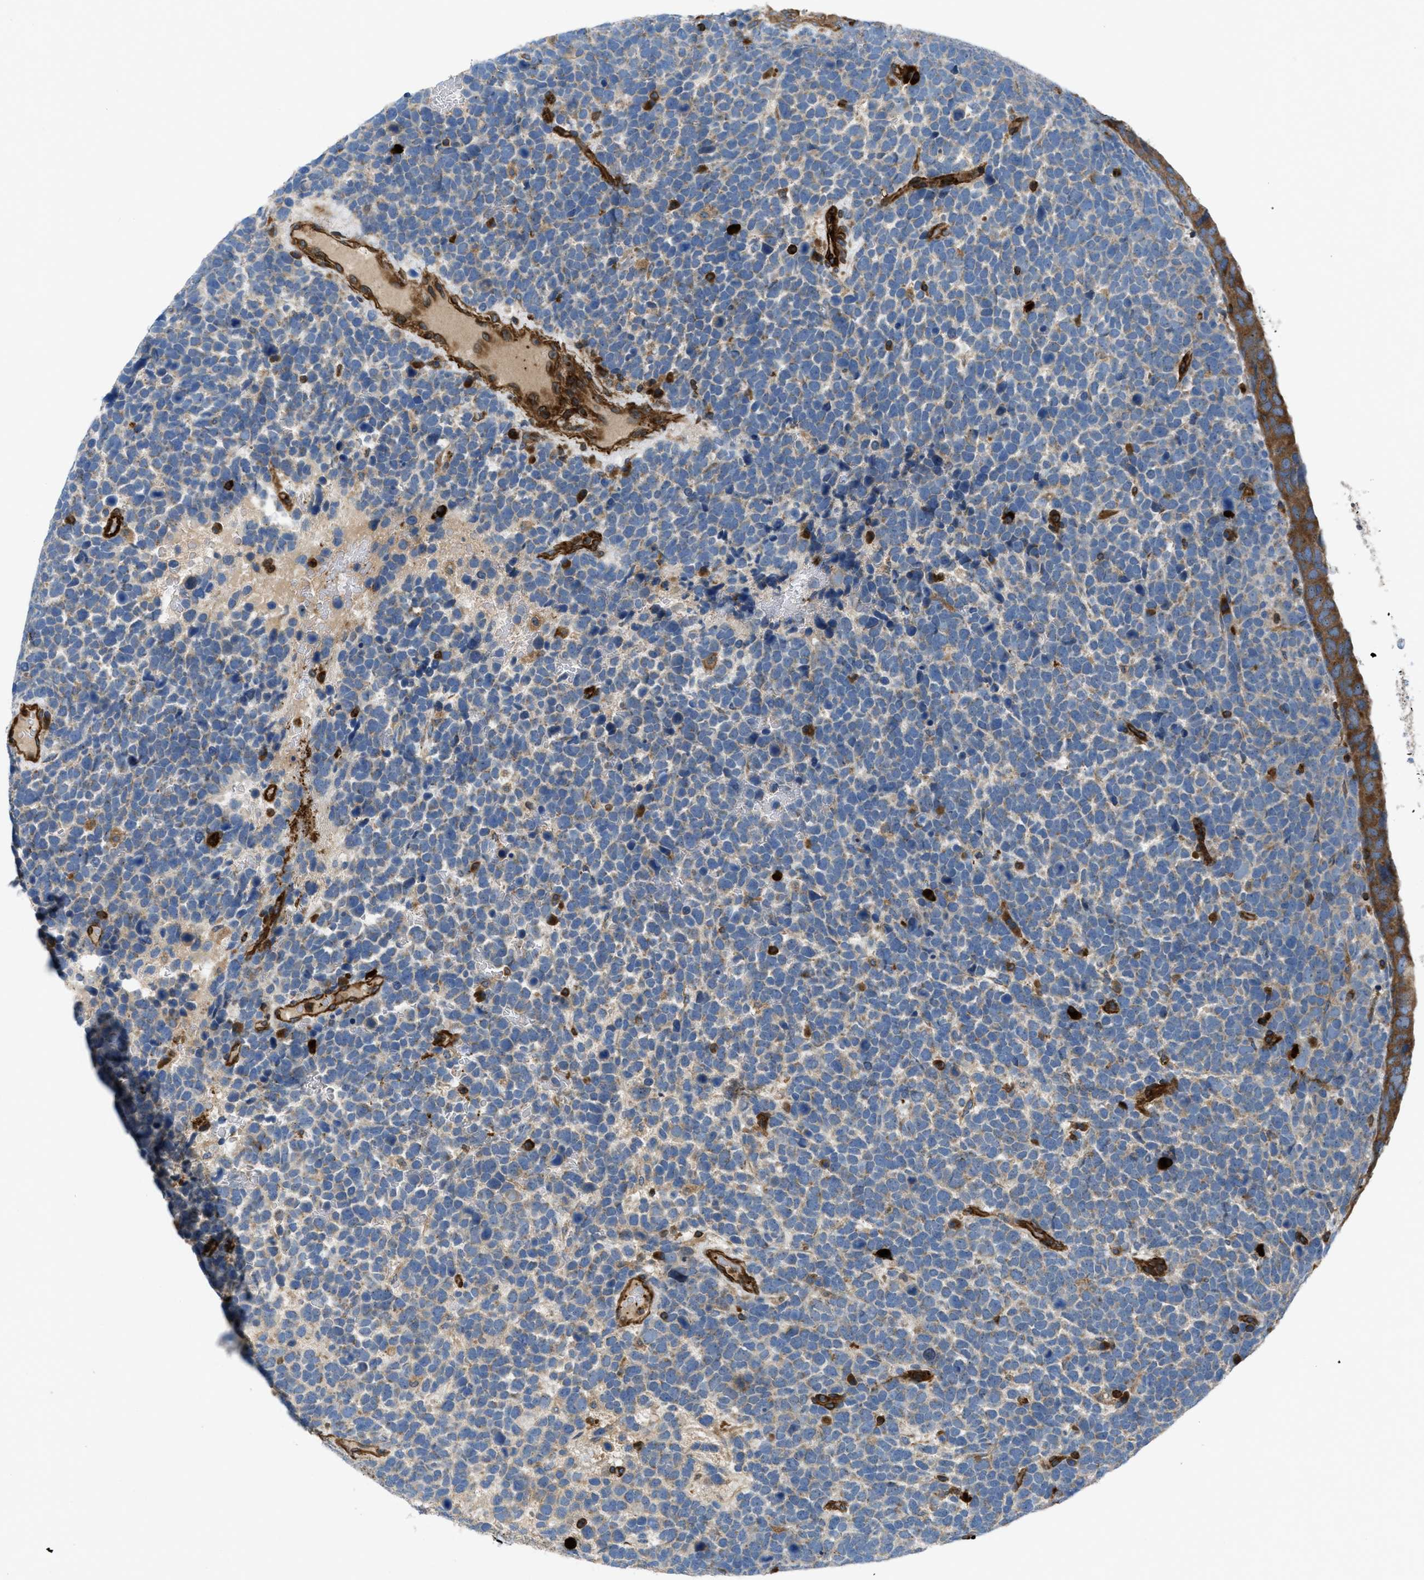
{"staining": {"intensity": "weak", "quantity": "25%-75%", "location": "cytoplasmic/membranous"}, "tissue": "urothelial cancer", "cell_type": "Tumor cells", "image_type": "cancer", "snomed": [{"axis": "morphology", "description": "Urothelial carcinoma, High grade"}, {"axis": "topography", "description": "Urinary bladder"}], "caption": "Brown immunohistochemical staining in human urothelial cancer reveals weak cytoplasmic/membranous expression in about 25%-75% of tumor cells.", "gene": "ATP2A3", "patient": {"sex": "female", "age": 82}}